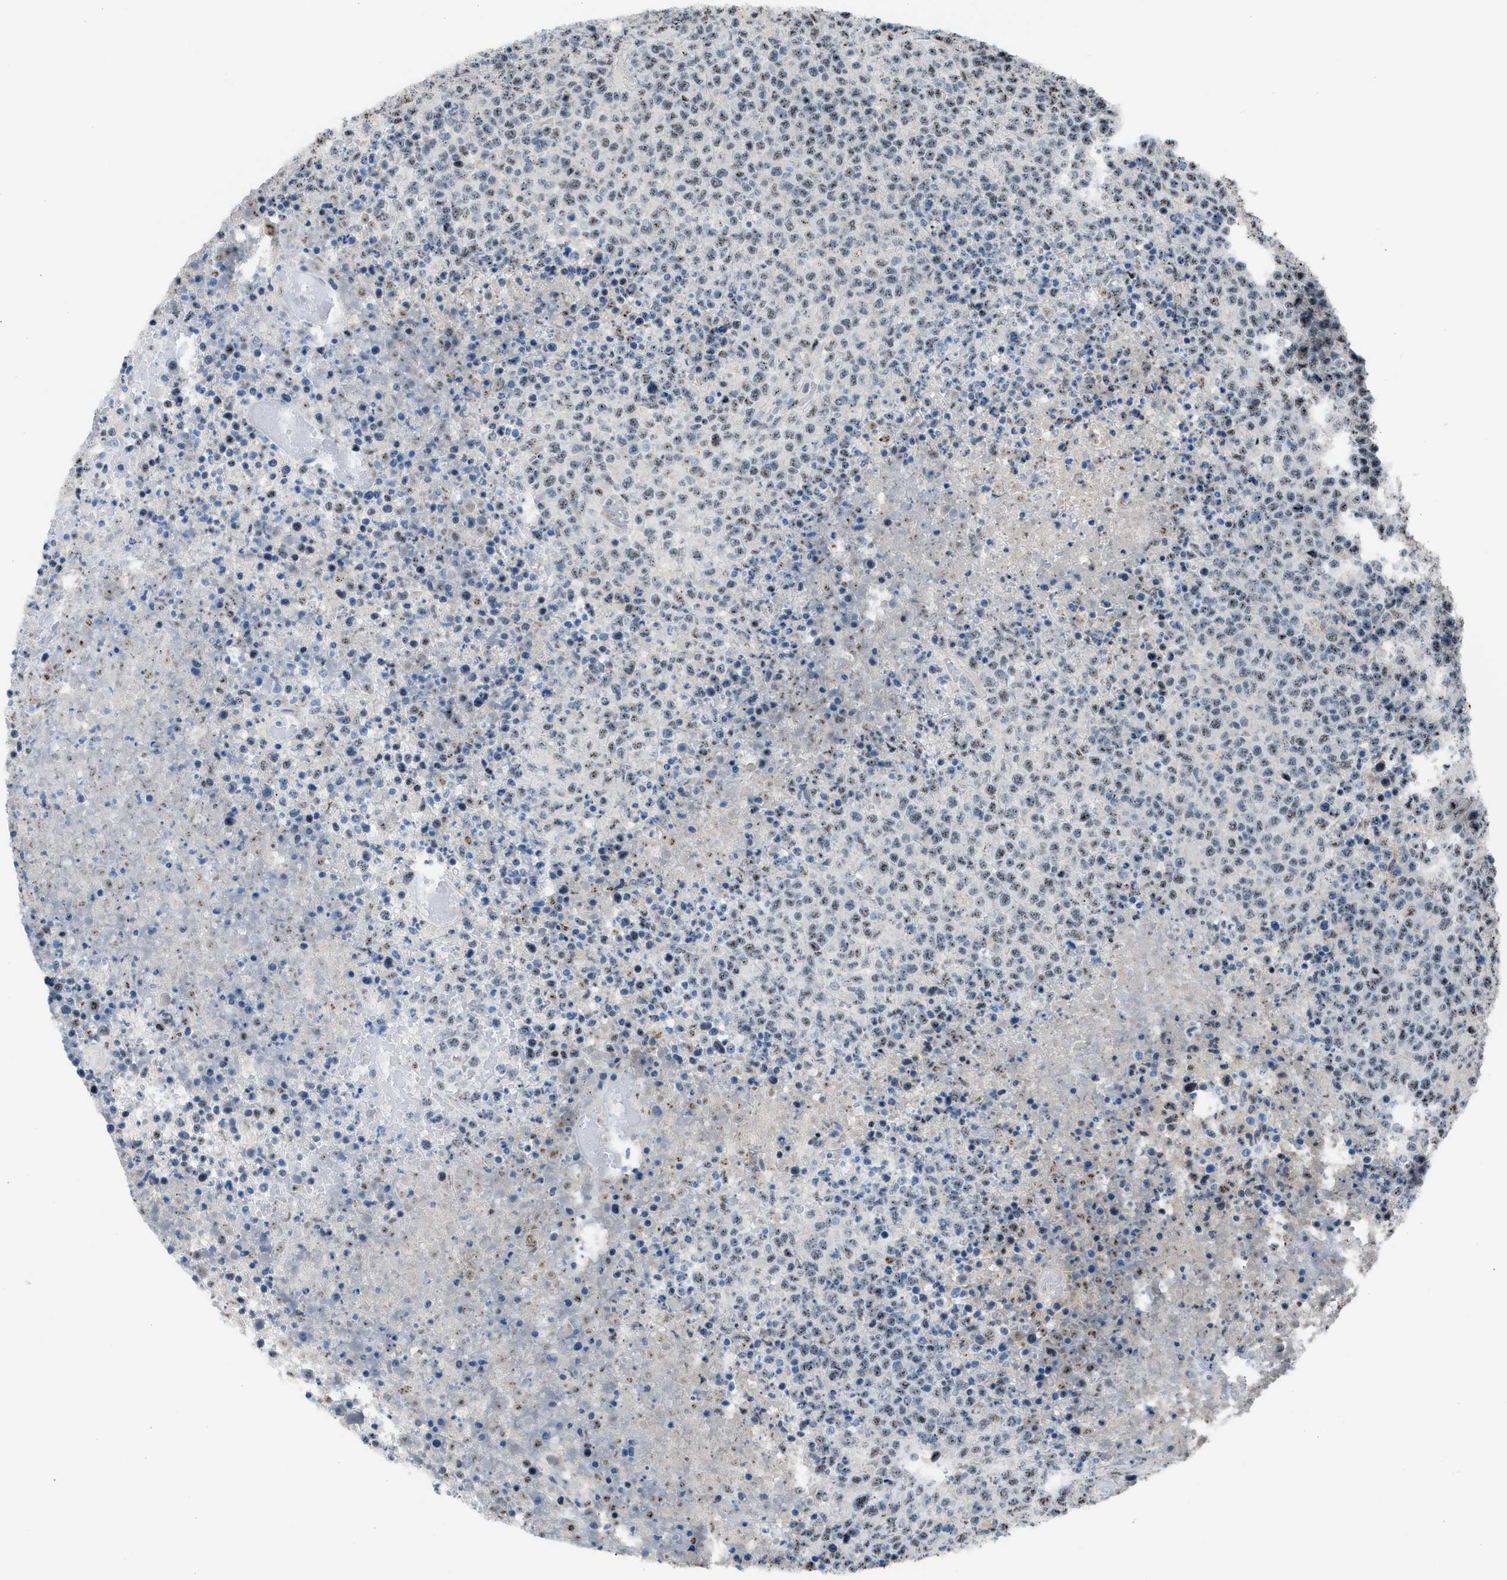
{"staining": {"intensity": "weak", "quantity": "25%-75%", "location": "nuclear"}, "tissue": "lymphoma", "cell_type": "Tumor cells", "image_type": "cancer", "snomed": [{"axis": "morphology", "description": "Malignant lymphoma, non-Hodgkin's type, High grade"}, {"axis": "topography", "description": "Lymph node"}], "caption": "This image reveals high-grade malignant lymphoma, non-Hodgkin's type stained with IHC to label a protein in brown. The nuclear of tumor cells show weak positivity for the protein. Nuclei are counter-stained blue.", "gene": "CENPP", "patient": {"sex": "male", "age": 13}}